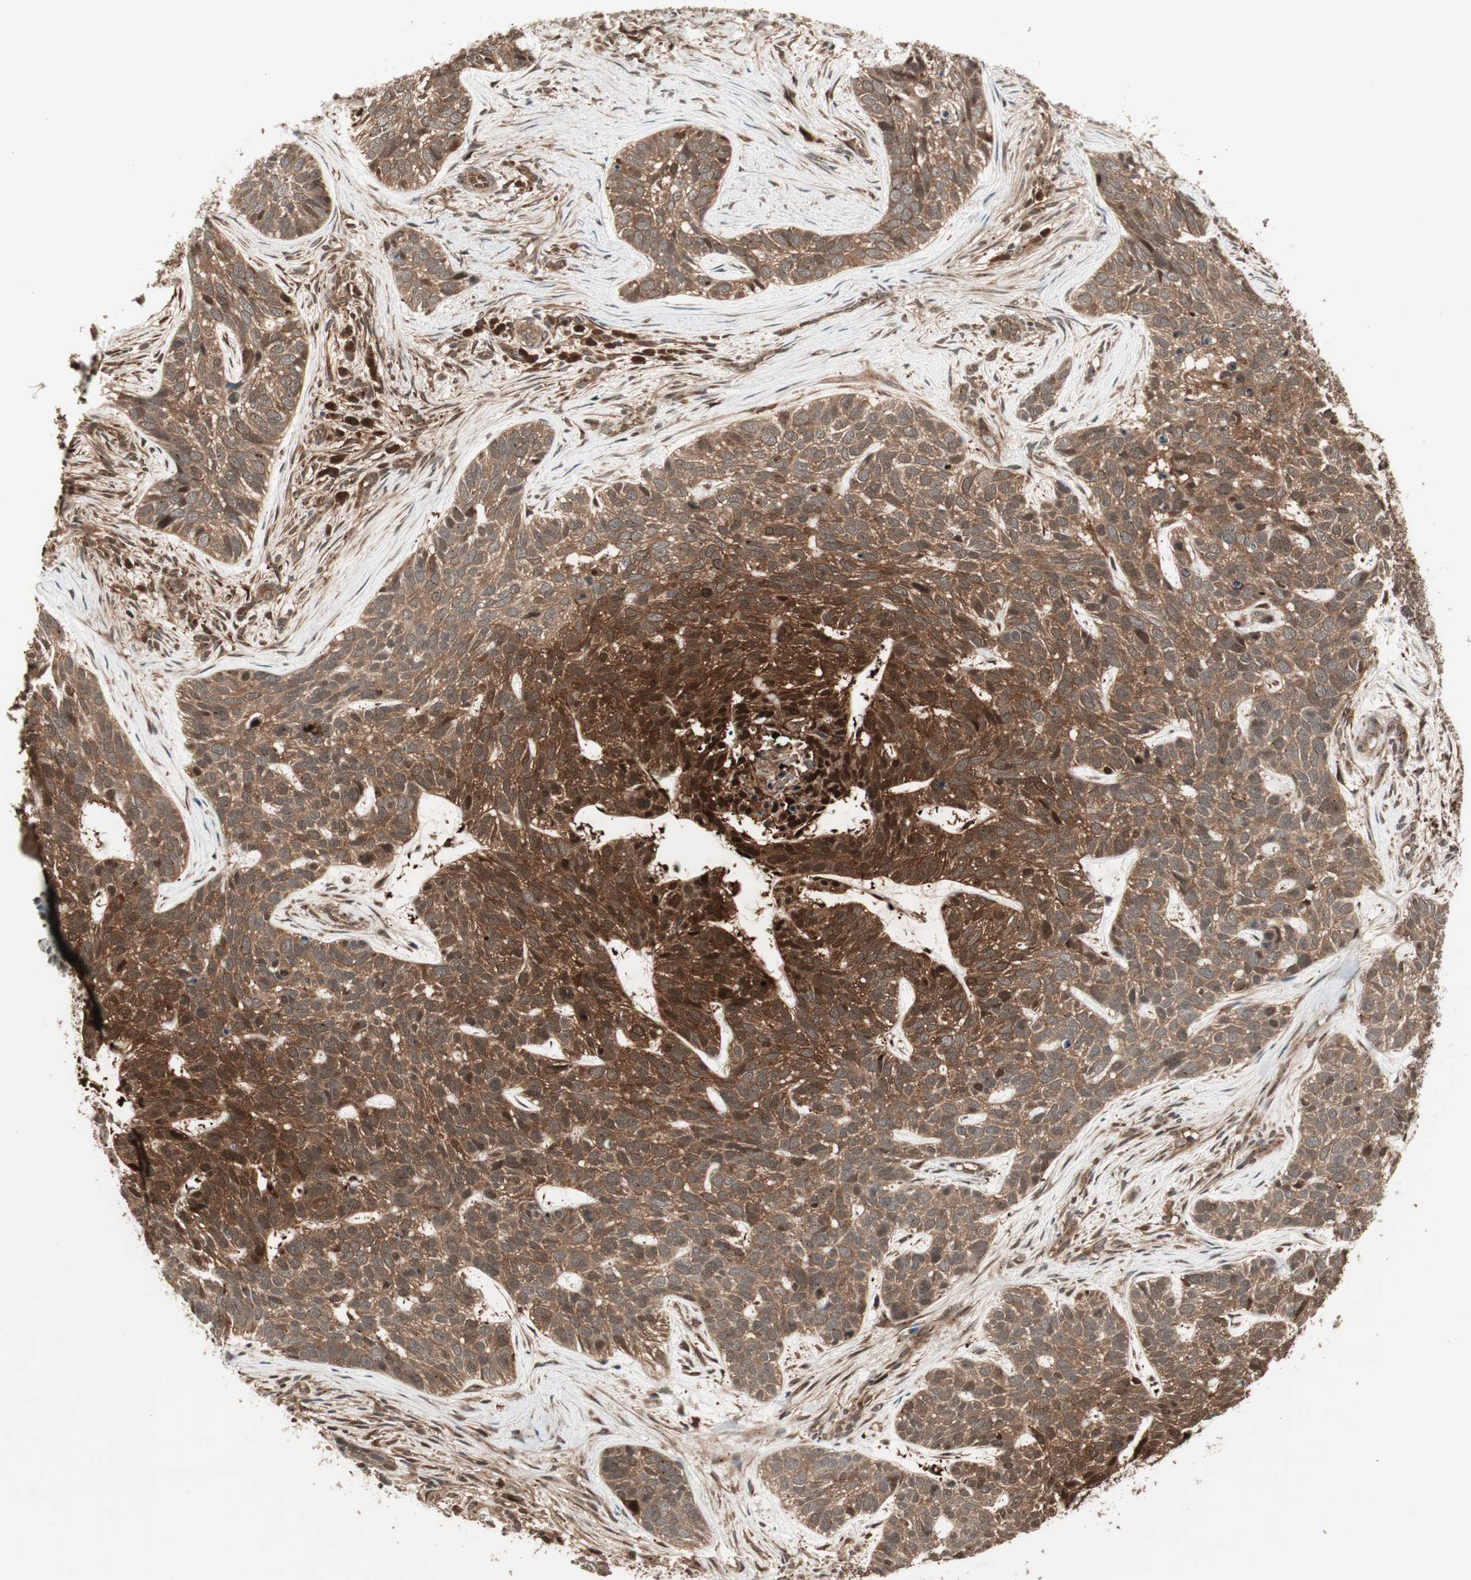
{"staining": {"intensity": "strong", "quantity": ">75%", "location": "cytoplasmic/membranous,nuclear"}, "tissue": "skin cancer", "cell_type": "Tumor cells", "image_type": "cancer", "snomed": [{"axis": "morphology", "description": "Basal cell carcinoma"}, {"axis": "topography", "description": "Skin"}], "caption": "Immunohistochemistry photomicrograph of skin cancer stained for a protein (brown), which reveals high levels of strong cytoplasmic/membranous and nuclear expression in about >75% of tumor cells.", "gene": "PRKG2", "patient": {"sex": "male", "age": 87}}